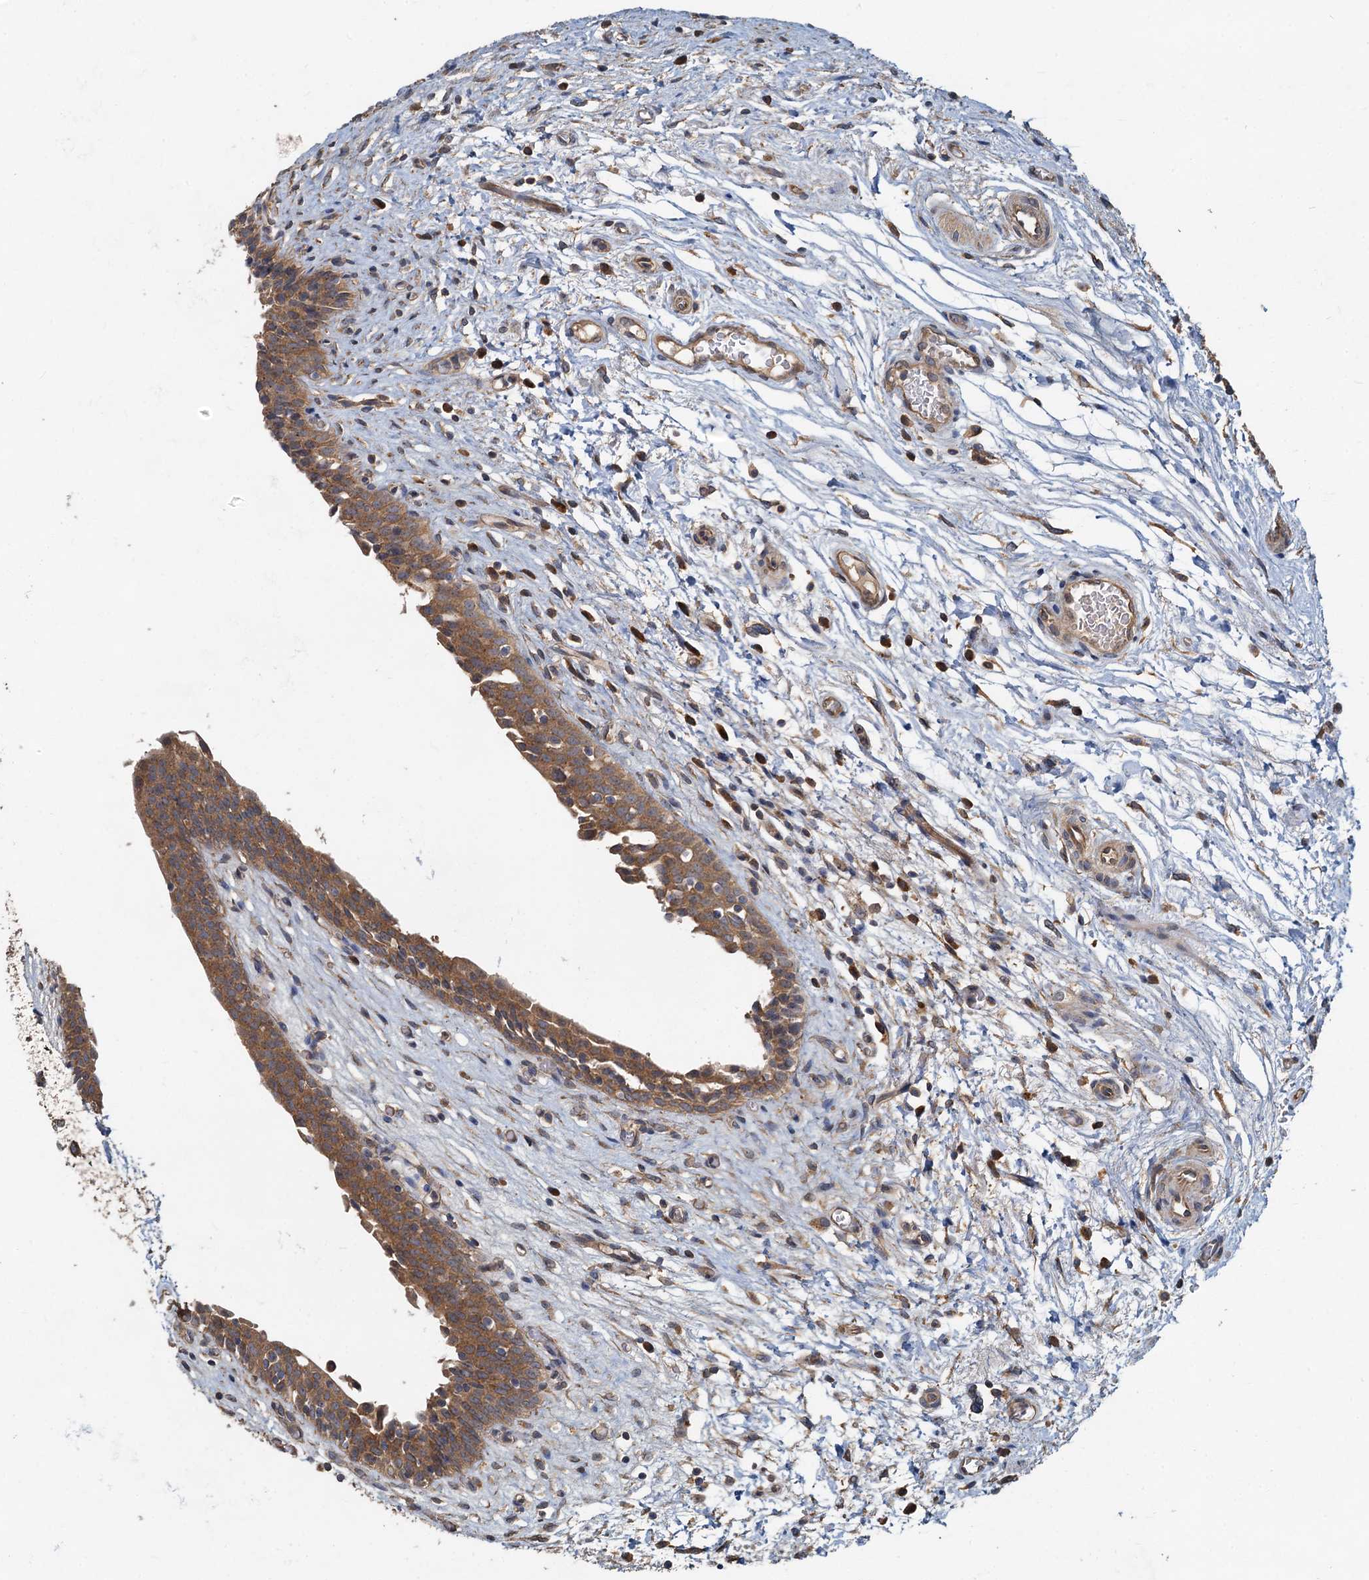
{"staining": {"intensity": "moderate", "quantity": ">75%", "location": "cytoplasmic/membranous"}, "tissue": "urinary bladder", "cell_type": "Urothelial cells", "image_type": "normal", "snomed": [{"axis": "morphology", "description": "Normal tissue, NOS"}, {"axis": "topography", "description": "Urinary bladder"}], "caption": "The micrograph shows staining of benign urinary bladder, revealing moderate cytoplasmic/membranous protein positivity (brown color) within urothelial cells.", "gene": "HYI", "patient": {"sex": "male", "age": 83}}